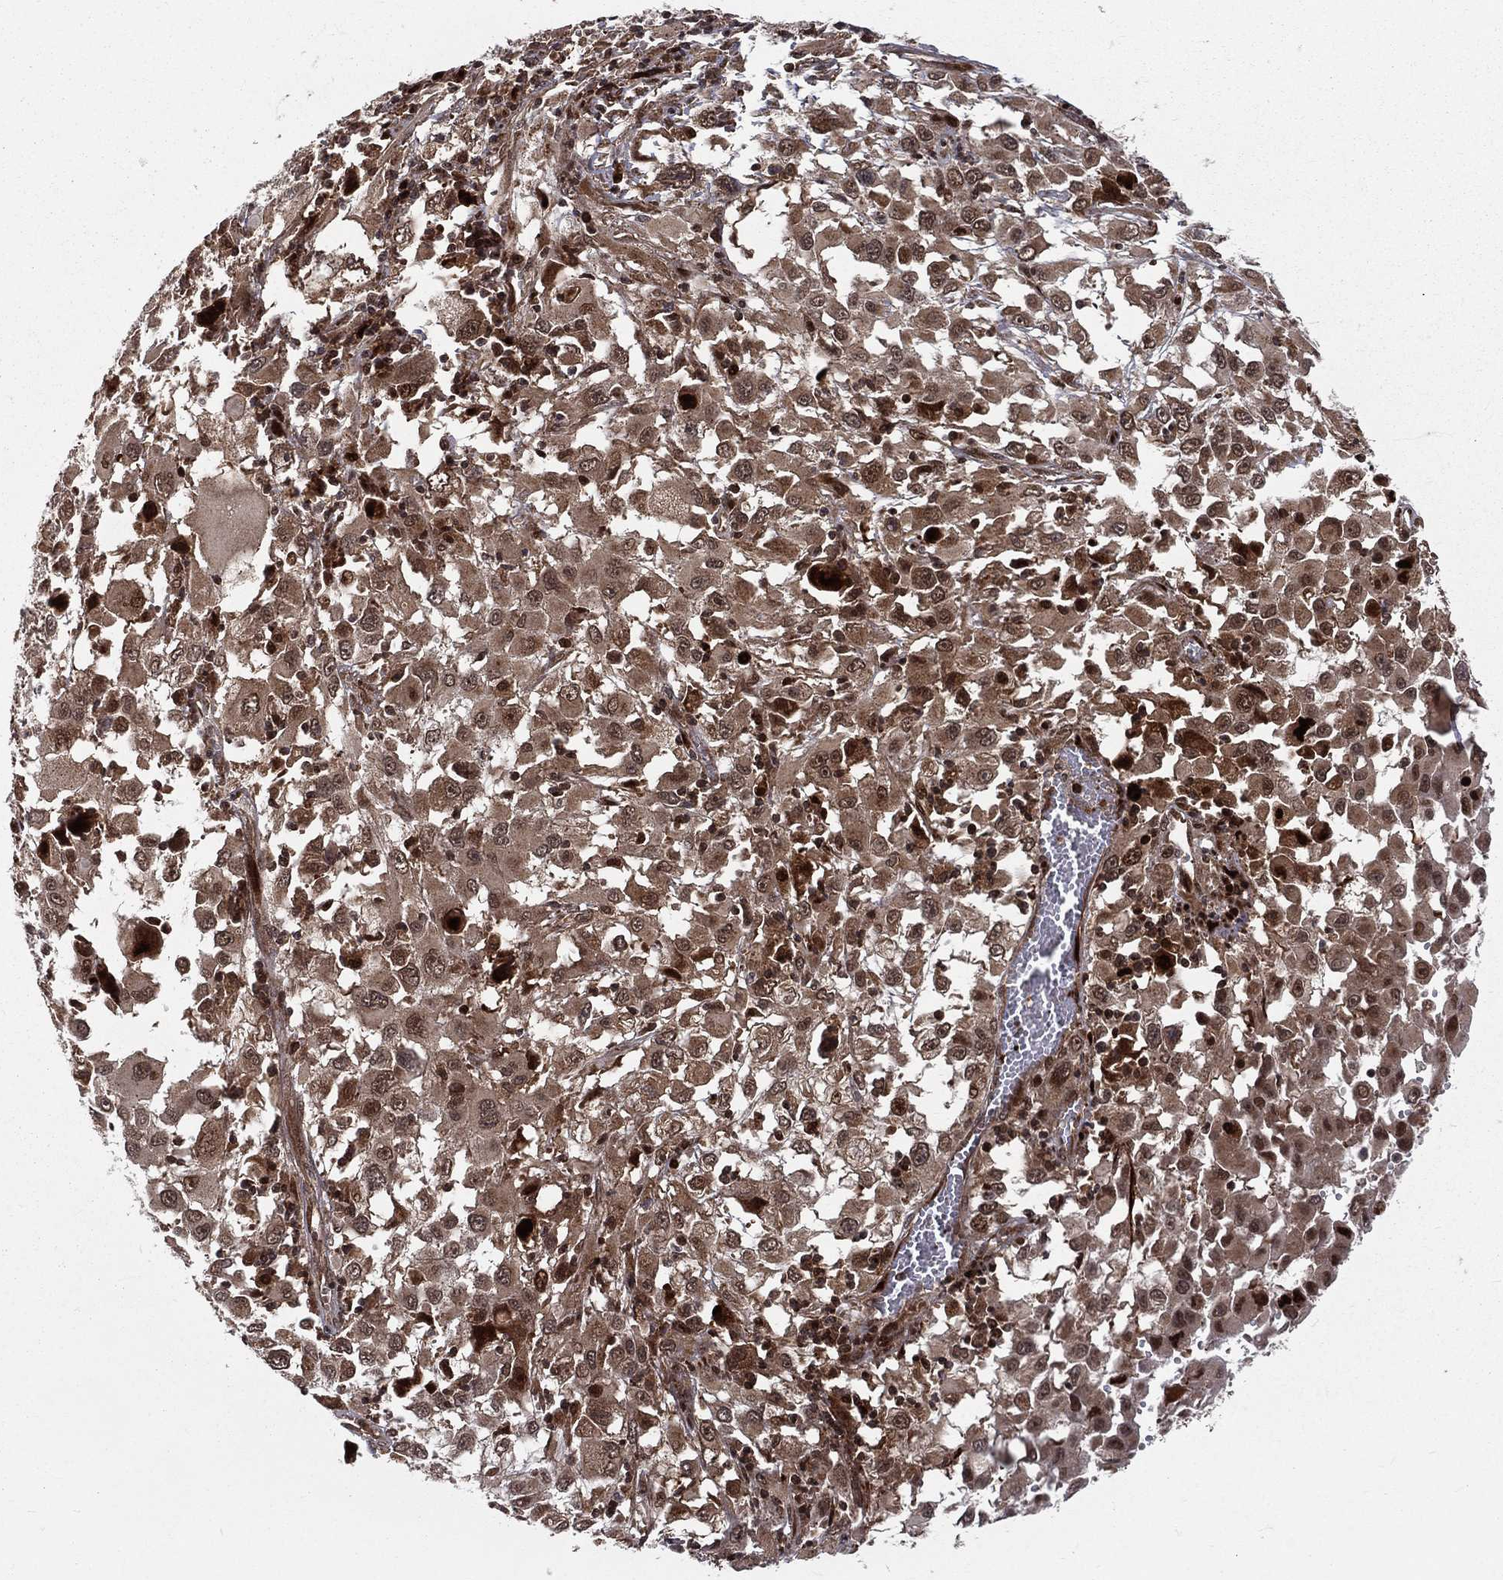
{"staining": {"intensity": "strong", "quantity": "25%-75%", "location": "cytoplasmic/membranous,nuclear"}, "tissue": "melanoma", "cell_type": "Tumor cells", "image_type": "cancer", "snomed": [{"axis": "morphology", "description": "Malignant melanoma, Metastatic site"}, {"axis": "topography", "description": "Soft tissue"}], "caption": "Immunohistochemistry (IHC) of human malignant melanoma (metastatic site) demonstrates high levels of strong cytoplasmic/membranous and nuclear positivity in approximately 25%-75% of tumor cells.", "gene": "MDM2", "patient": {"sex": "male", "age": 50}}